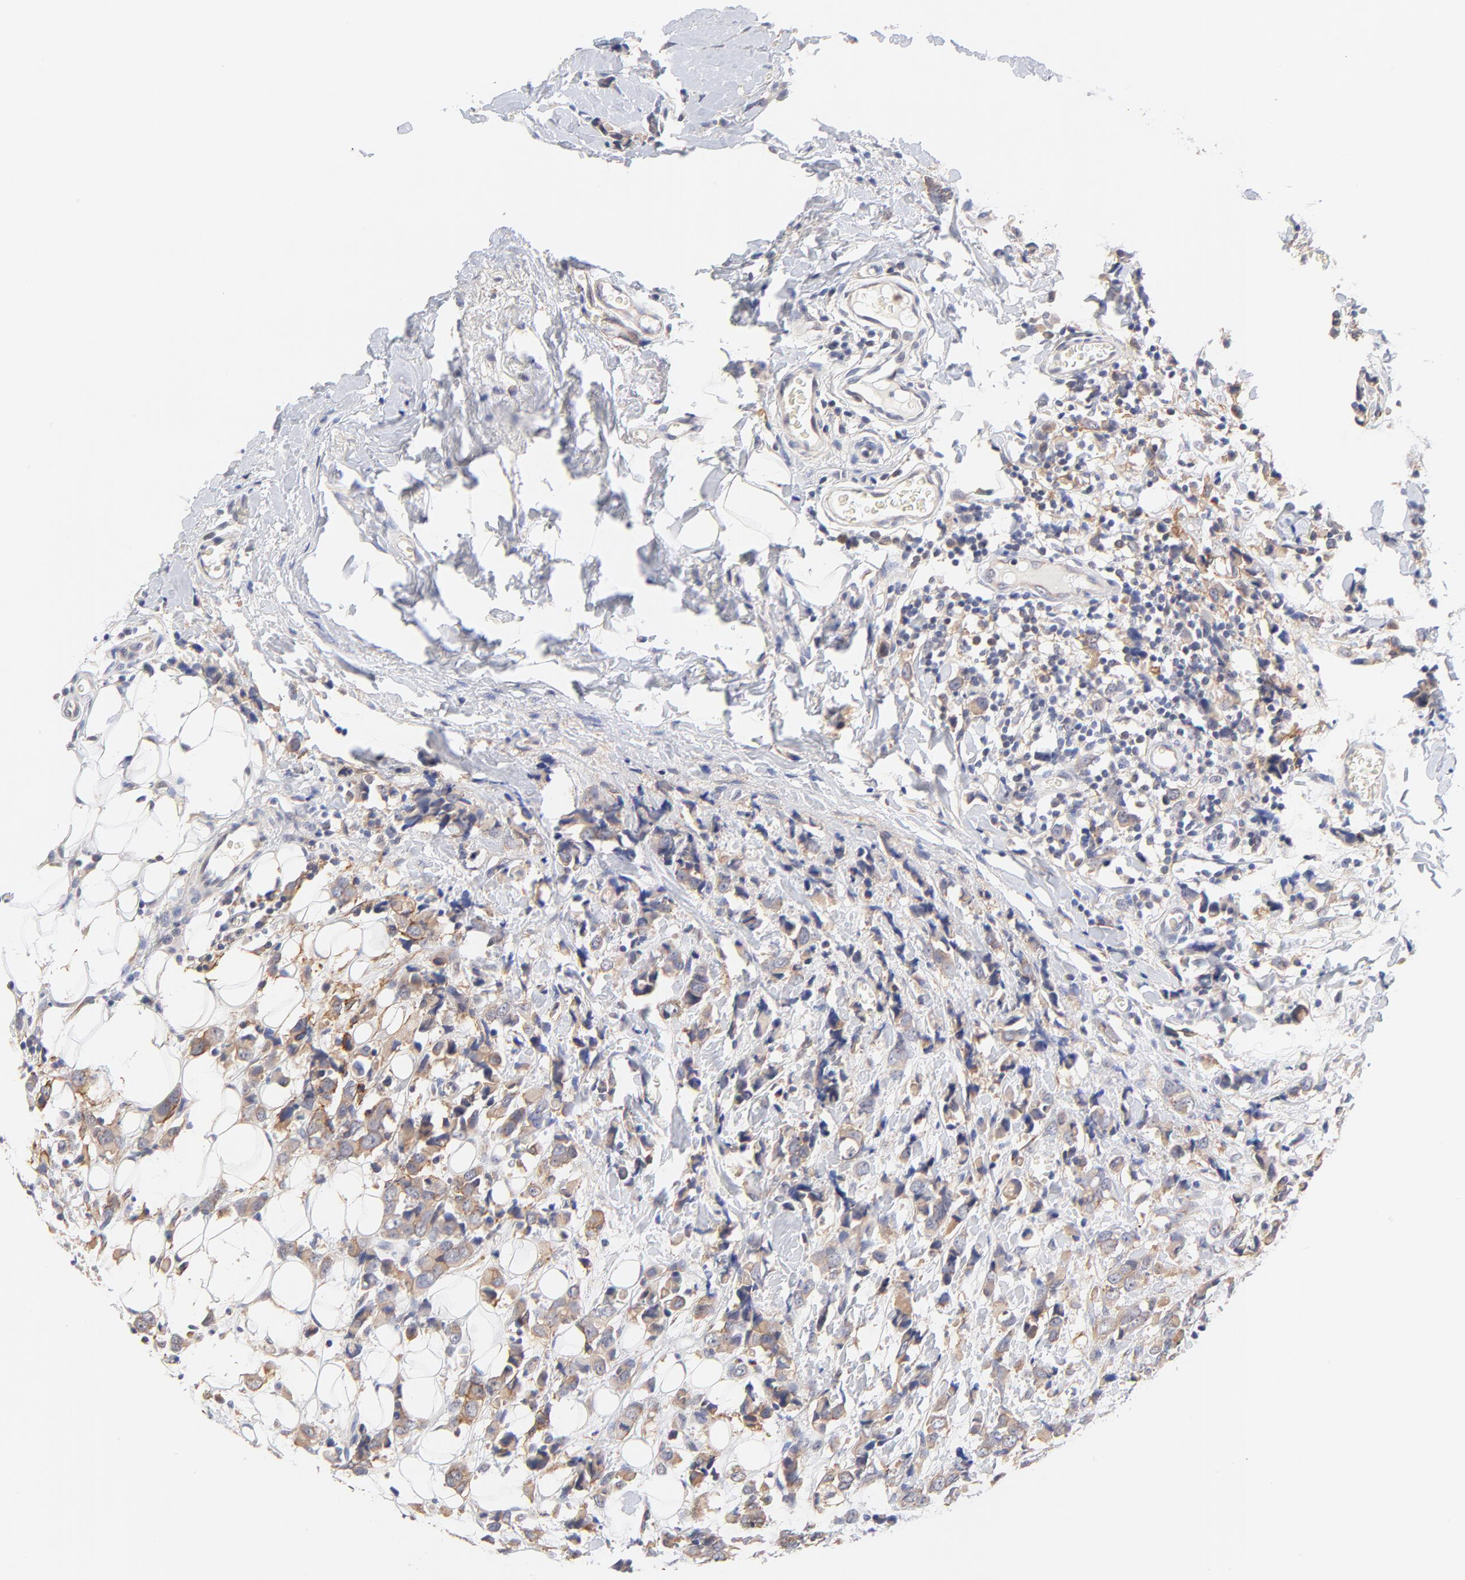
{"staining": {"intensity": "weak", "quantity": ">75%", "location": "cytoplasmic/membranous"}, "tissue": "breast cancer", "cell_type": "Tumor cells", "image_type": "cancer", "snomed": [{"axis": "morphology", "description": "Lobular carcinoma"}, {"axis": "topography", "description": "Breast"}], "caption": "Lobular carcinoma (breast) tissue shows weak cytoplasmic/membranous staining in about >75% of tumor cells", "gene": "PTK7", "patient": {"sex": "female", "age": 57}}